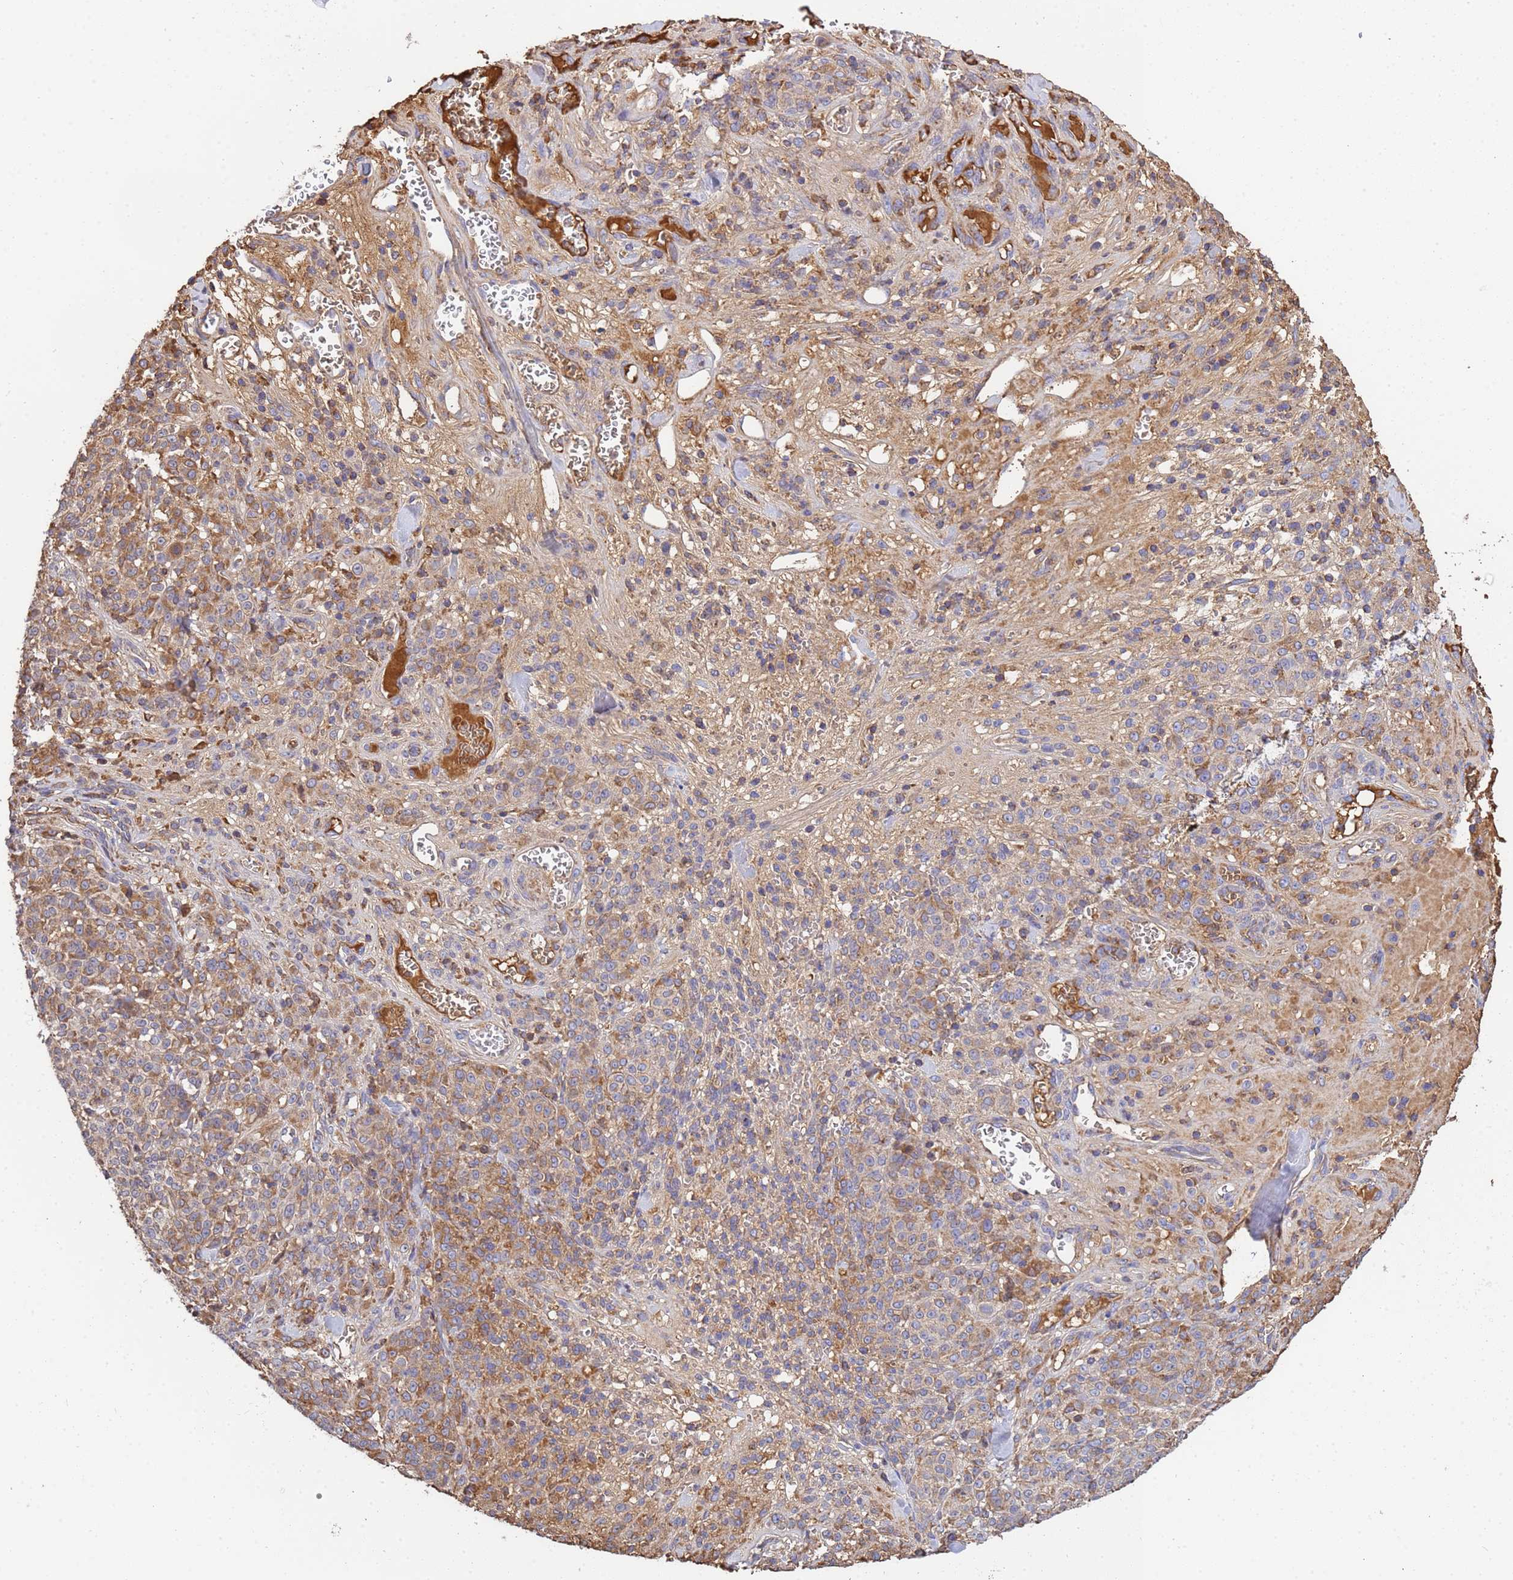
{"staining": {"intensity": "moderate", "quantity": "25%-75%", "location": "cytoplasmic/membranous"}, "tissue": "melanoma", "cell_type": "Tumor cells", "image_type": "cancer", "snomed": [{"axis": "morphology", "description": "Normal tissue, NOS"}, {"axis": "morphology", "description": "Malignant melanoma, NOS"}, {"axis": "topography", "description": "Skin"}], "caption": "Immunohistochemical staining of malignant melanoma exhibits medium levels of moderate cytoplasmic/membranous protein positivity in approximately 25%-75% of tumor cells. Immunohistochemistry stains the protein of interest in brown and the nuclei are stained blue.", "gene": "GLUD1", "patient": {"sex": "female", "age": 34}}